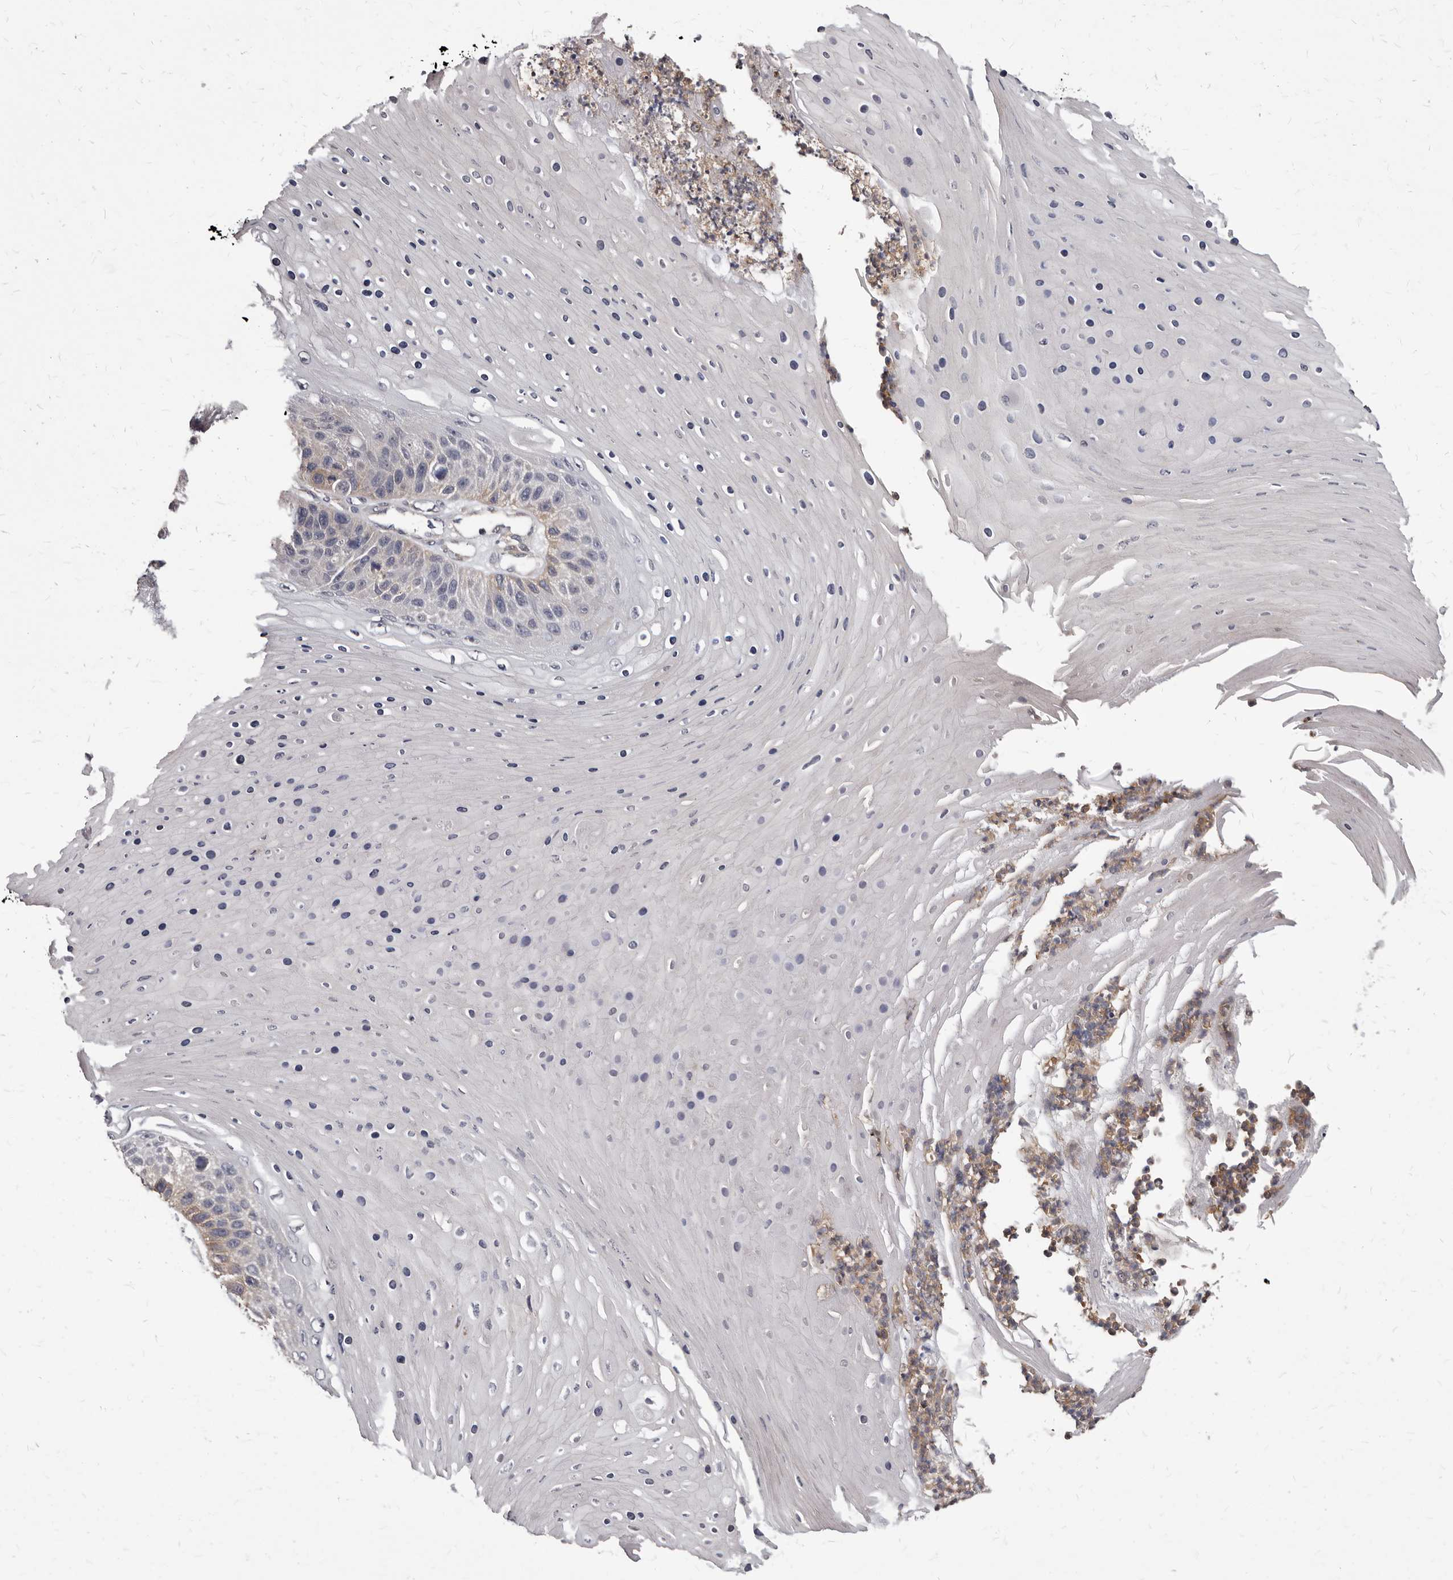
{"staining": {"intensity": "negative", "quantity": "none", "location": "none"}, "tissue": "skin cancer", "cell_type": "Tumor cells", "image_type": "cancer", "snomed": [{"axis": "morphology", "description": "Squamous cell carcinoma, NOS"}, {"axis": "topography", "description": "Skin"}], "caption": "A photomicrograph of human skin cancer (squamous cell carcinoma) is negative for staining in tumor cells.", "gene": "NIBAN1", "patient": {"sex": "female", "age": 88}}